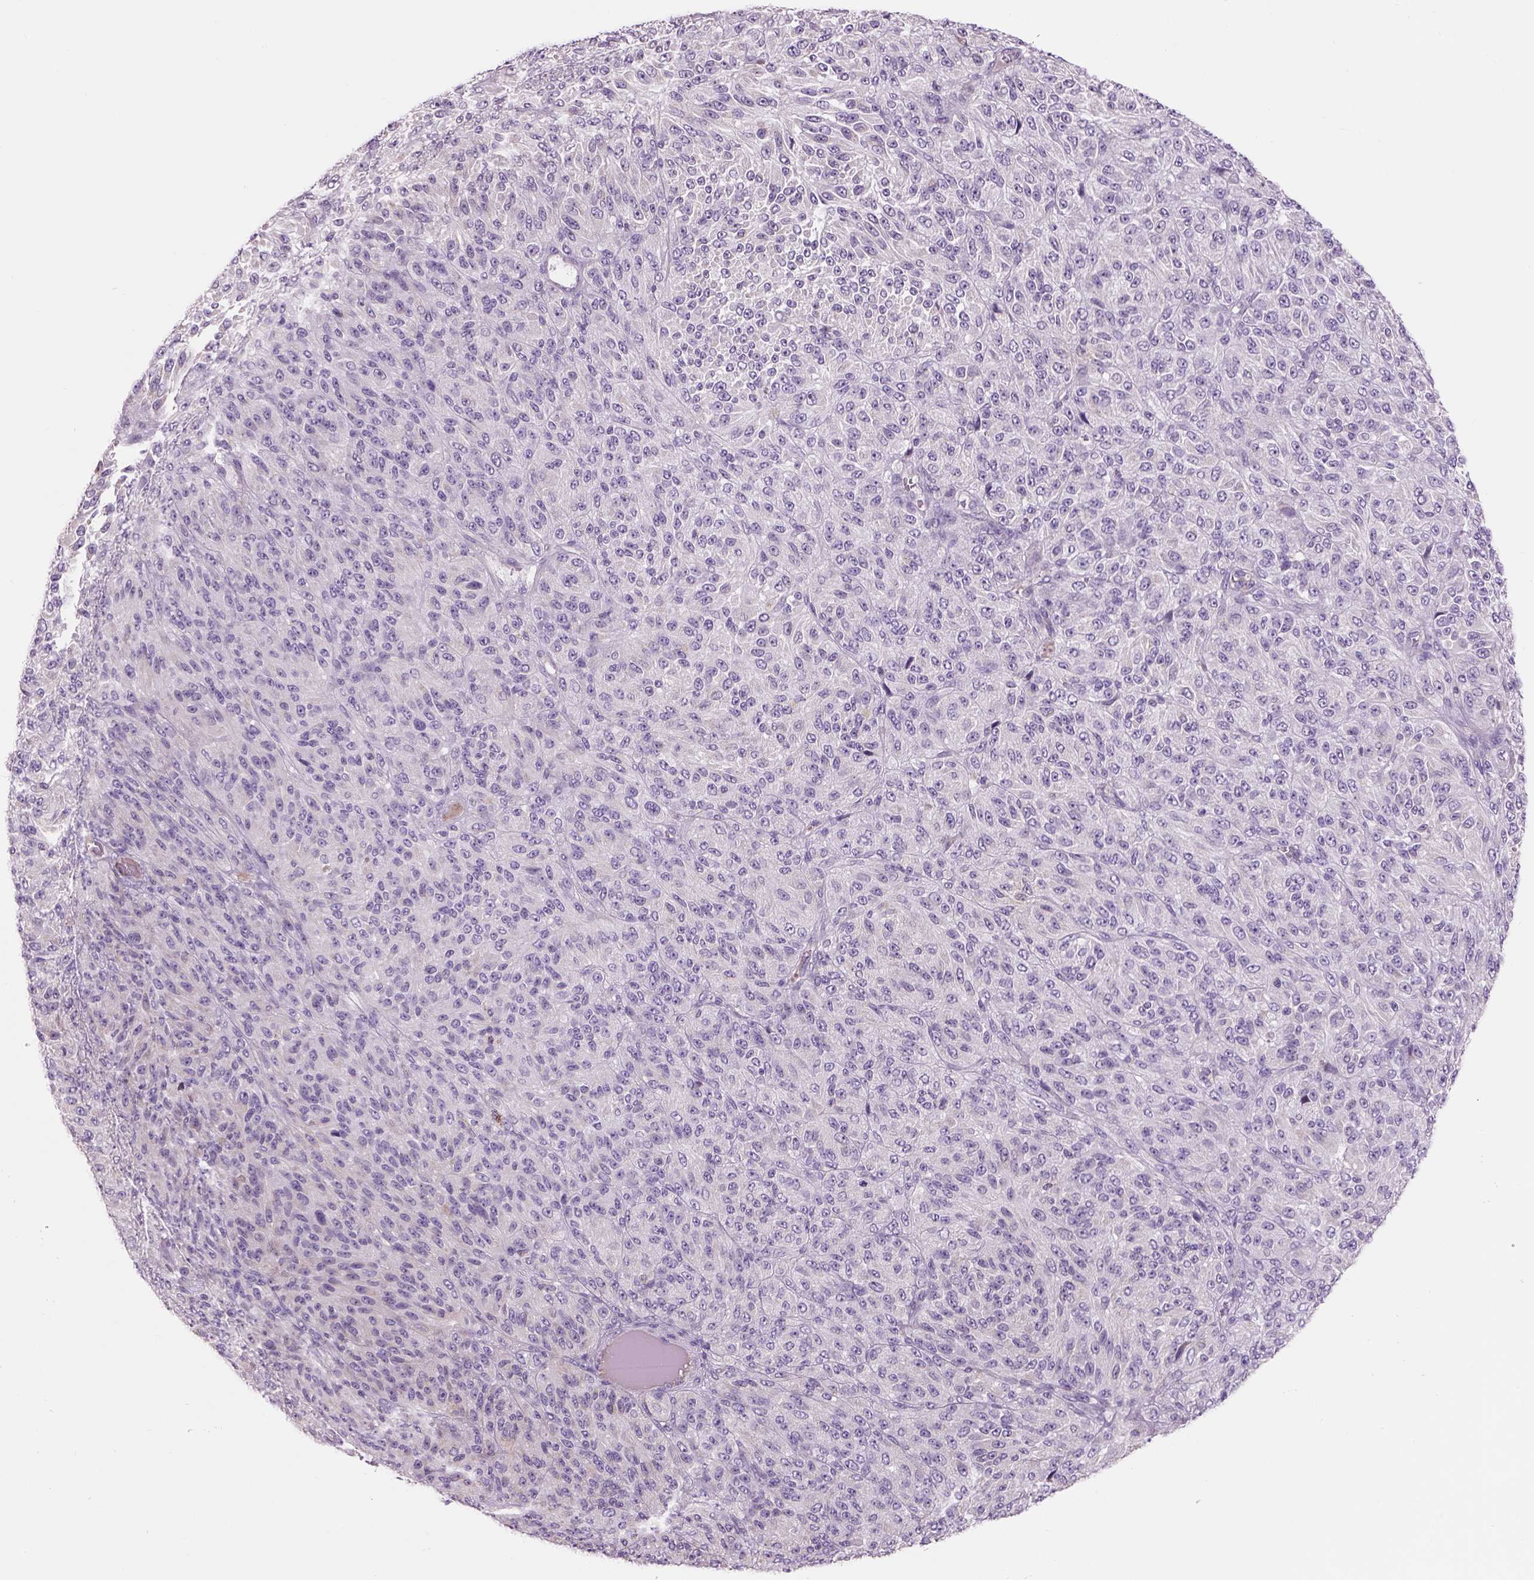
{"staining": {"intensity": "negative", "quantity": "none", "location": "none"}, "tissue": "melanoma", "cell_type": "Tumor cells", "image_type": "cancer", "snomed": [{"axis": "morphology", "description": "Malignant melanoma, Metastatic site"}, {"axis": "topography", "description": "Brain"}], "caption": "Malignant melanoma (metastatic site) stained for a protein using IHC demonstrates no expression tumor cells.", "gene": "IFT52", "patient": {"sex": "female", "age": 56}}